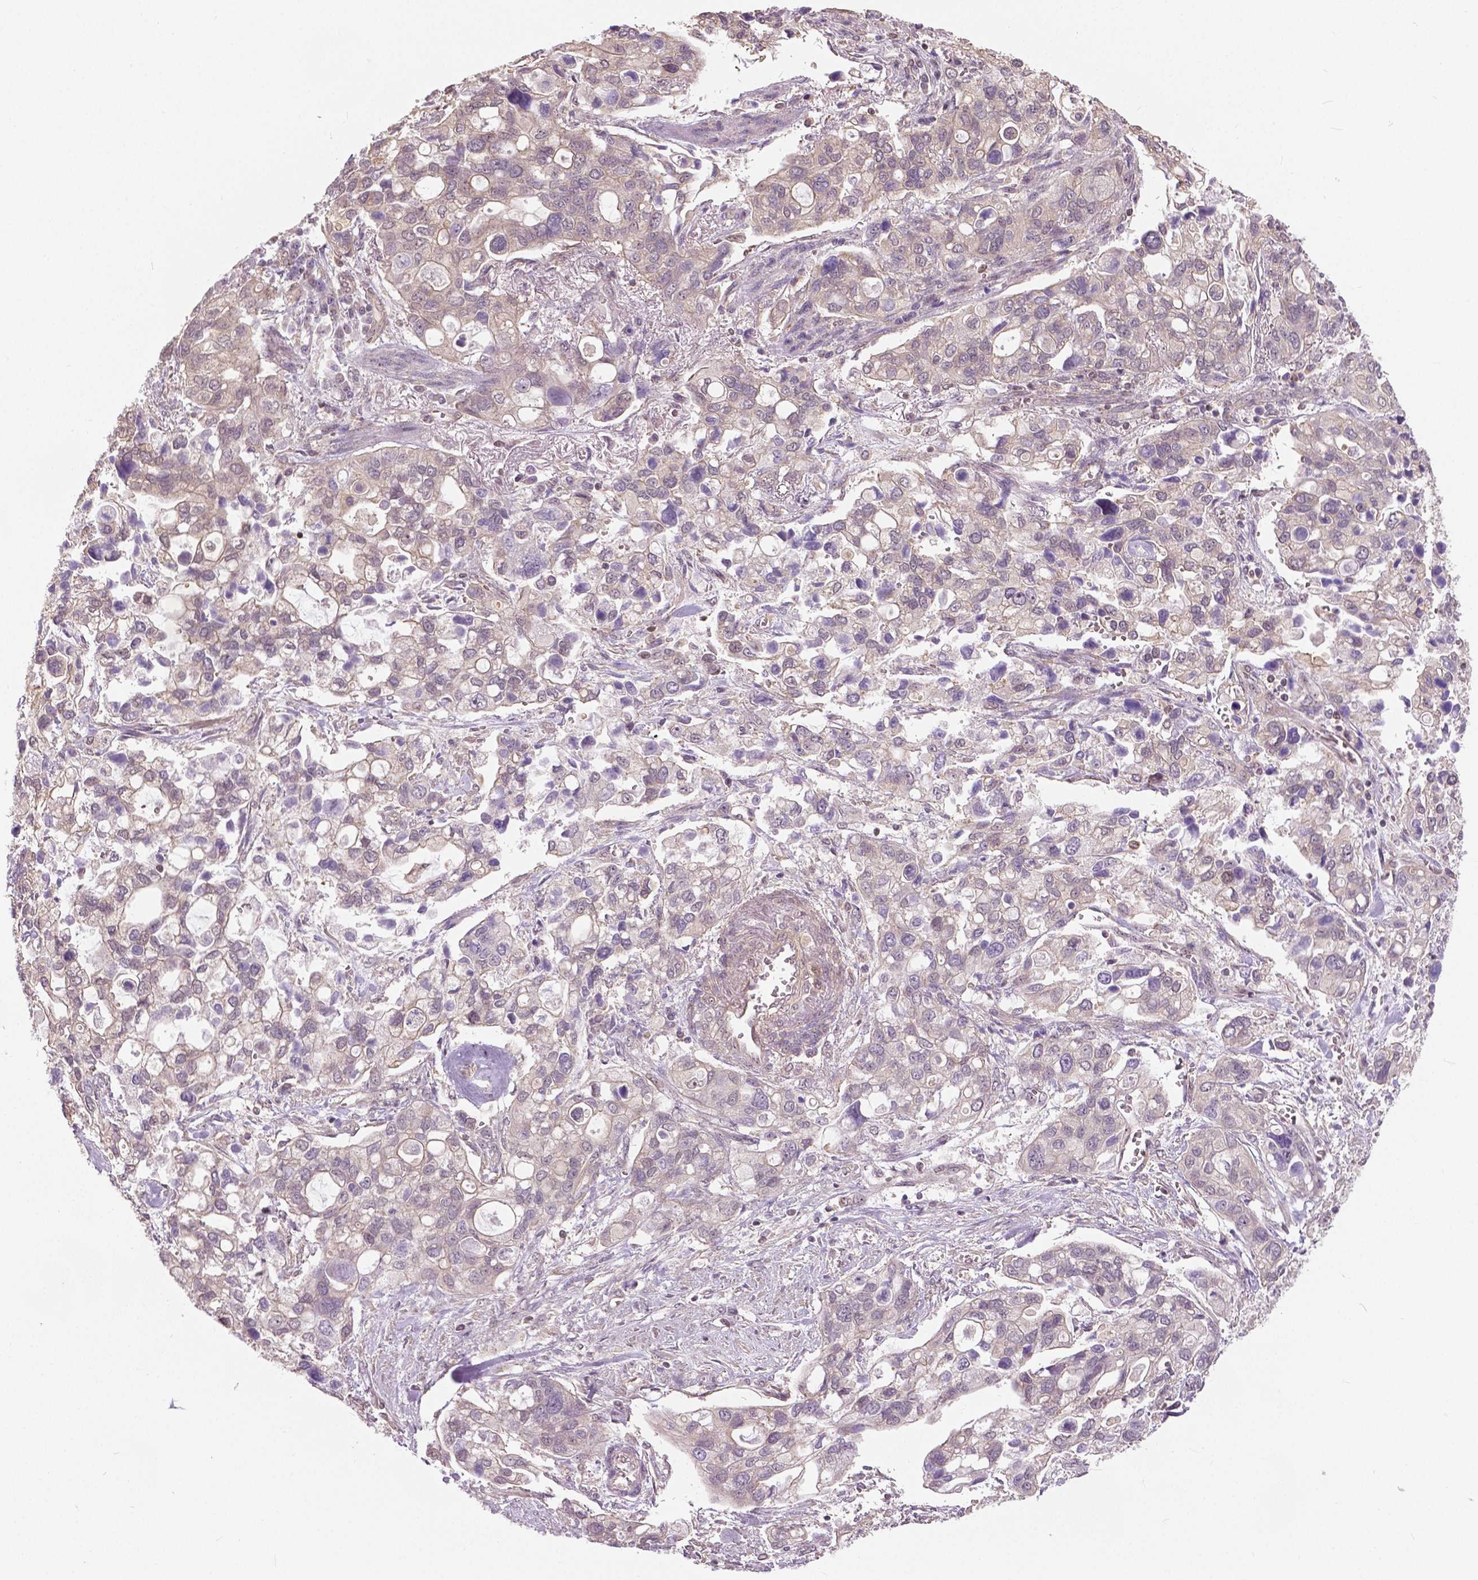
{"staining": {"intensity": "negative", "quantity": "none", "location": "none"}, "tissue": "stomach cancer", "cell_type": "Tumor cells", "image_type": "cancer", "snomed": [{"axis": "morphology", "description": "Adenocarcinoma, NOS"}, {"axis": "topography", "description": "Stomach, upper"}], "caption": "Image shows no significant protein staining in tumor cells of stomach cancer (adenocarcinoma).", "gene": "ANXA13", "patient": {"sex": "female", "age": 81}}